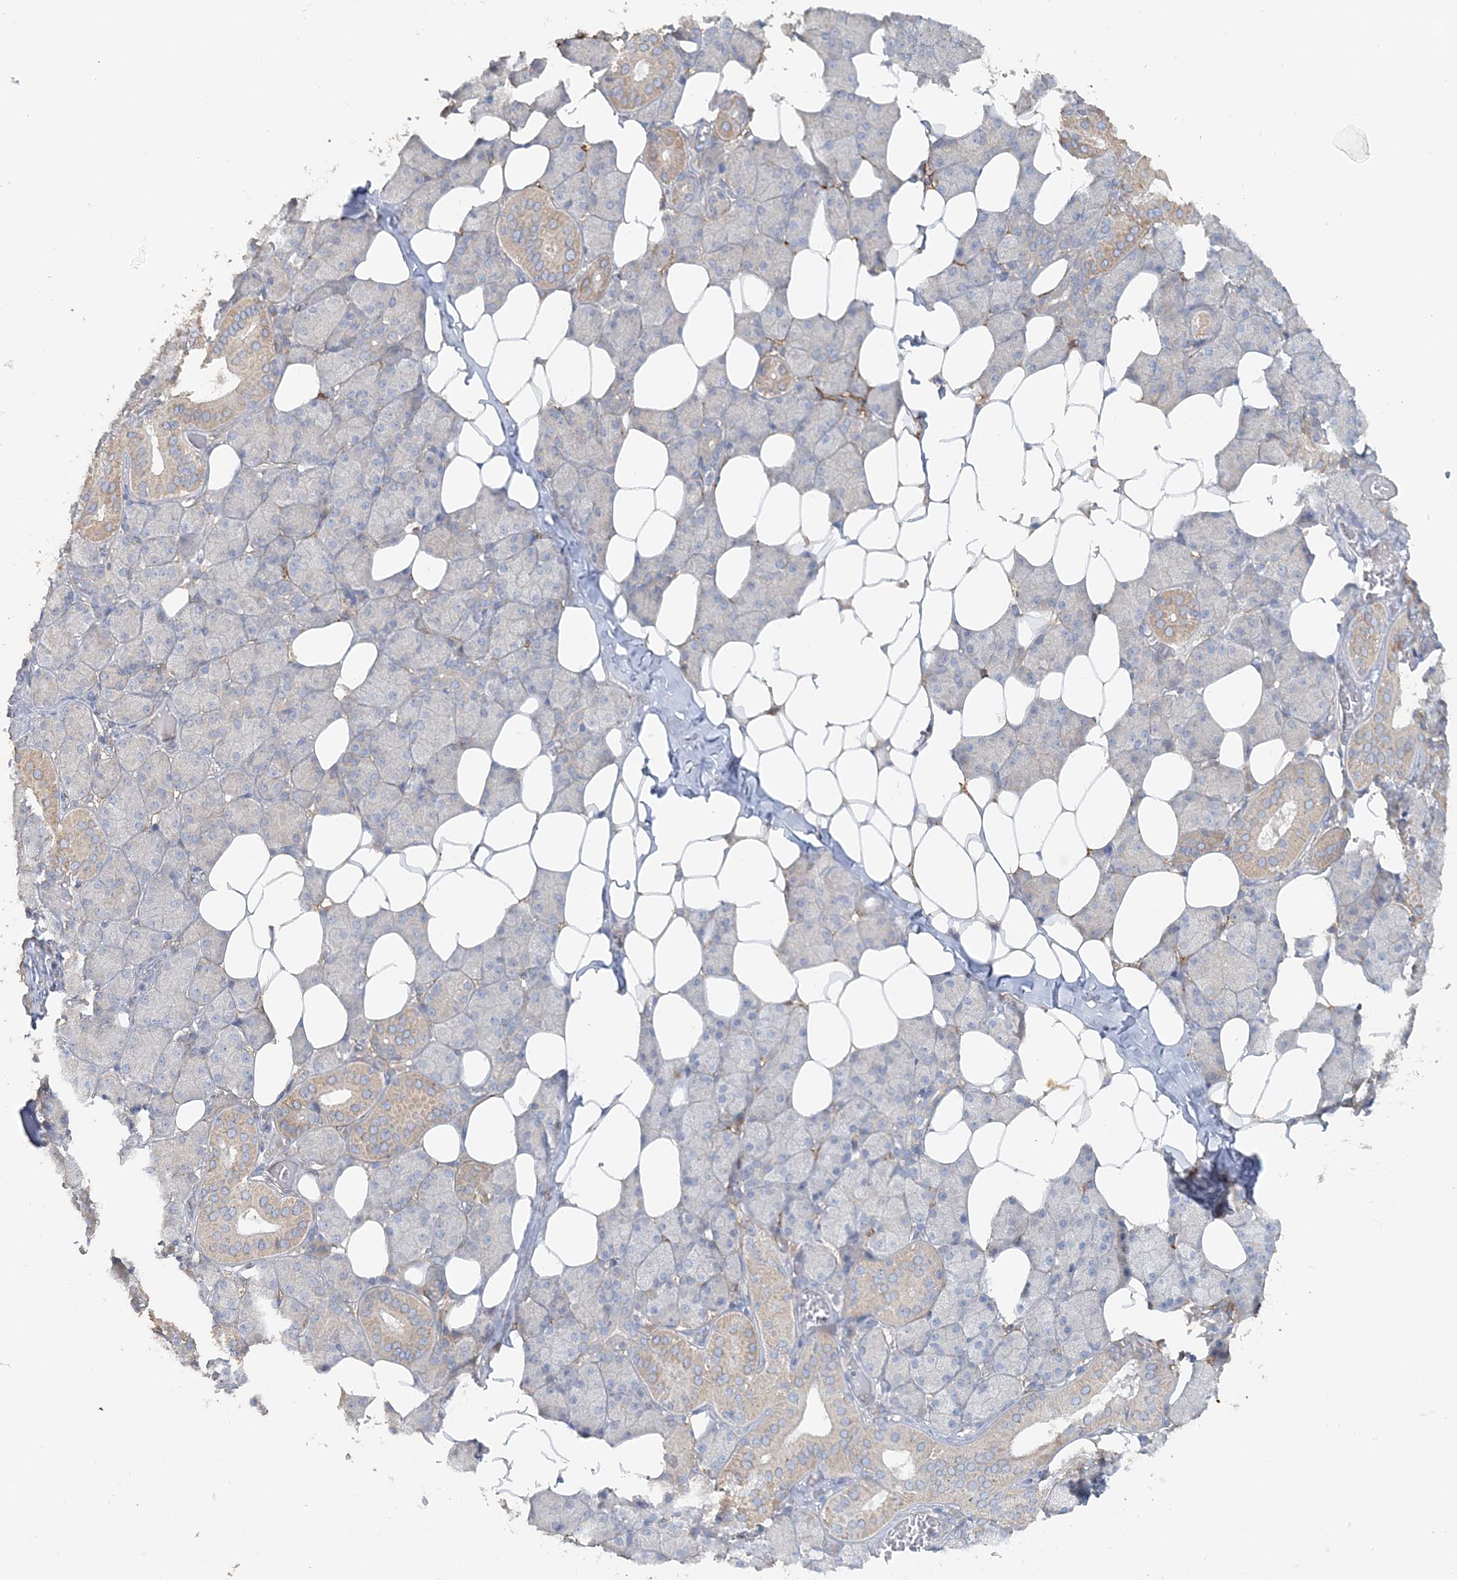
{"staining": {"intensity": "weak", "quantity": "25%-75%", "location": "cytoplasmic/membranous"}, "tissue": "salivary gland", "cell_type": "Glandular cells", "image_type": "normal", "snomed": [{"axis": "morphology", "description": "Normal tissue, NOS"}, {"axis": "topography", "description": "Salivary gland"}], "caption": "IHC of benign salivary gland displays low levels of weak cytoplasmic/membranous expression in about 25%-75% of glandular cells.", "gene": "TBC1D5", "patient": {"sex": "female", "age": 33}}